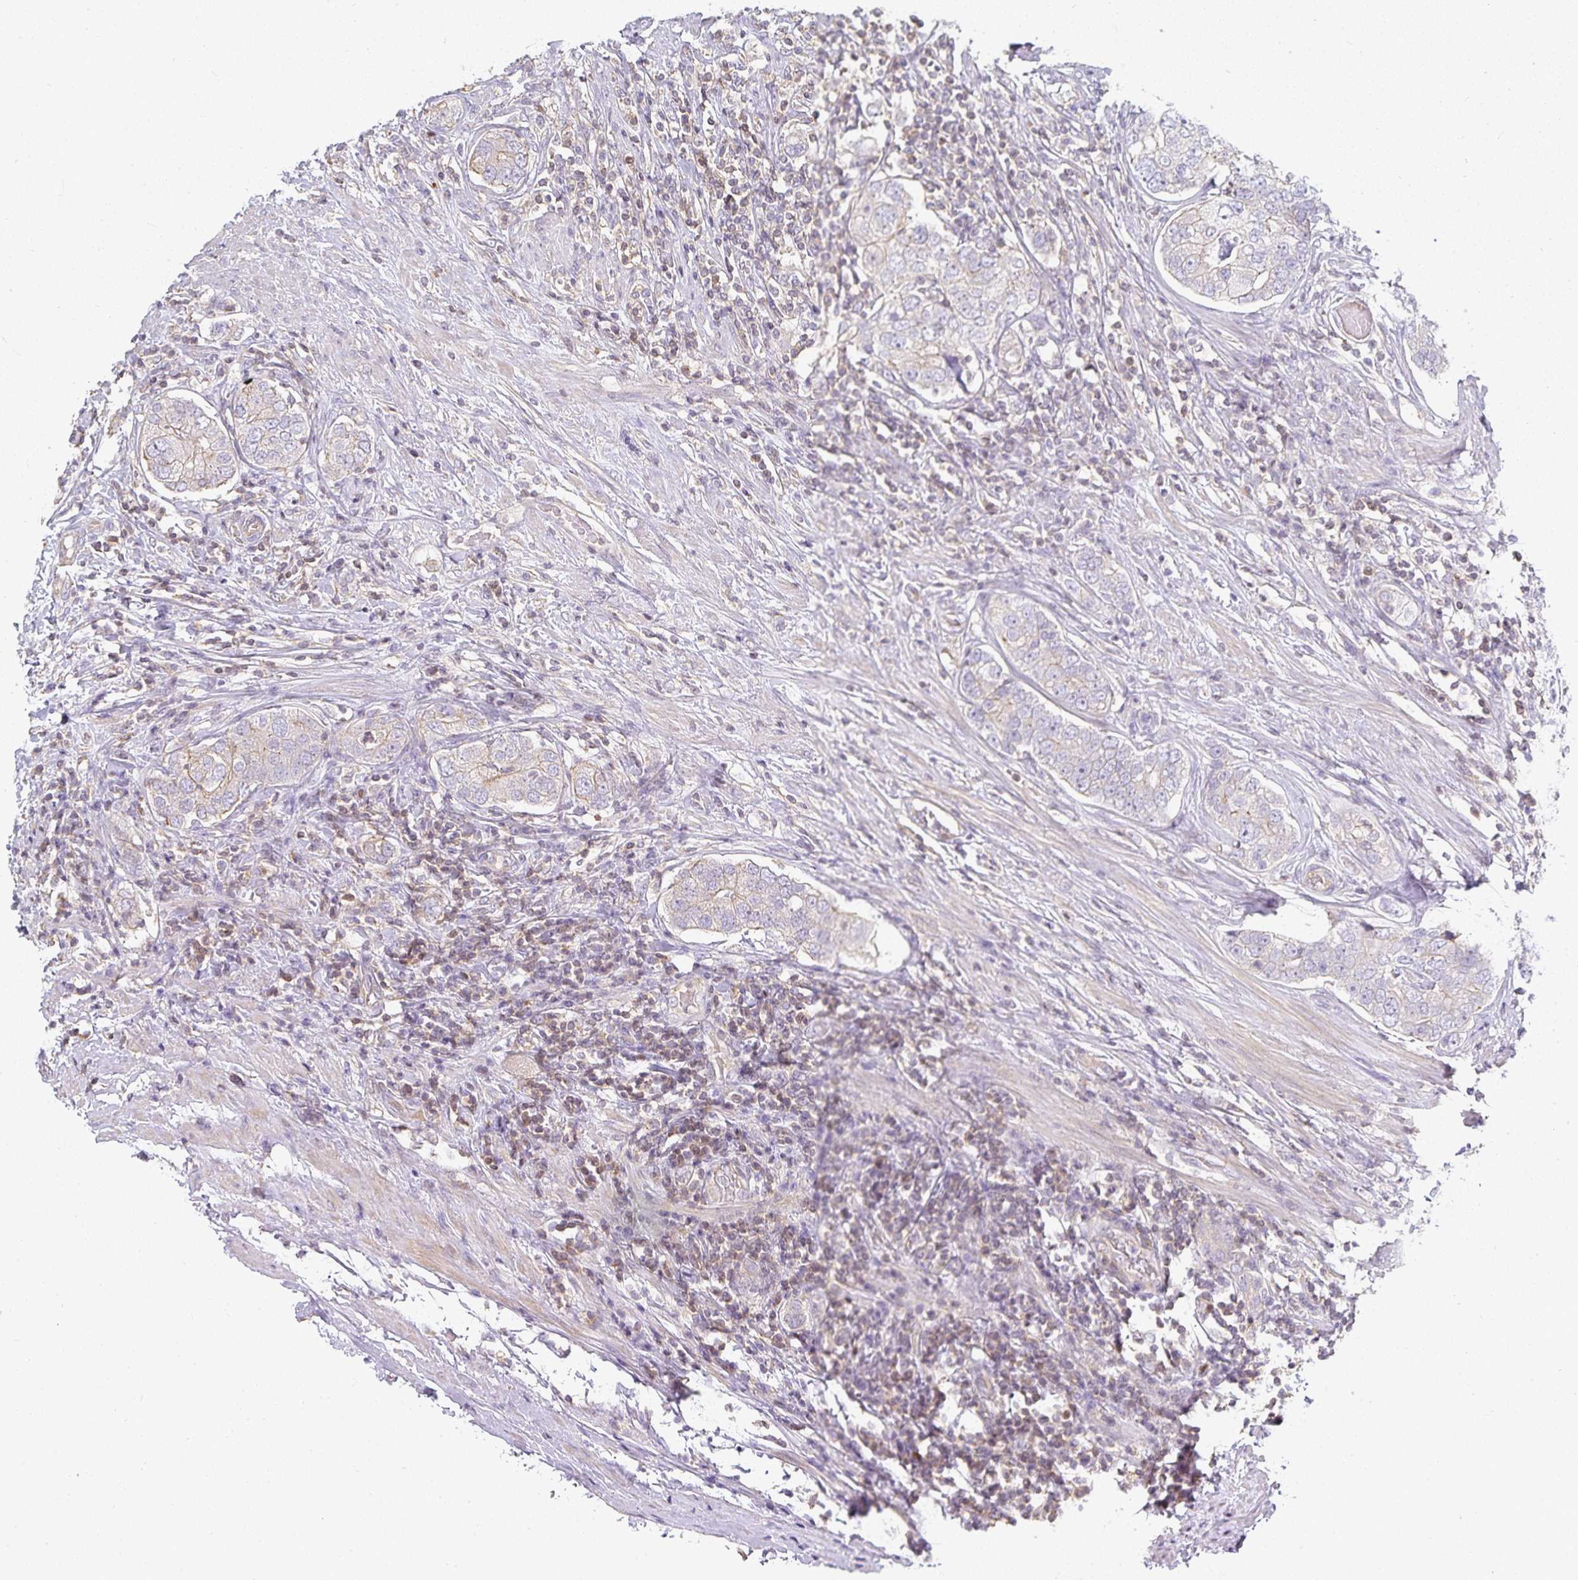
{"staining": {"intensity": "weak", "quantity": "<25%", "location": "cytoplasmic/membranous"}, "tissue": "prostate cancer", "cell_type": "Tumor cells", "image_type": "cancer", "snomed": [{"axis": "morphology", "description": "Adenocarcinoma, High grade"}, {"axis": "topography", "description": "Prostate"}], "caption": "This is an IHC histopathology image of prostate high-grade adenocarcinoma. There is no positivity in tumor cells.", "gene": "GATA3", "patient": {"sex": "male", "age": 60}}